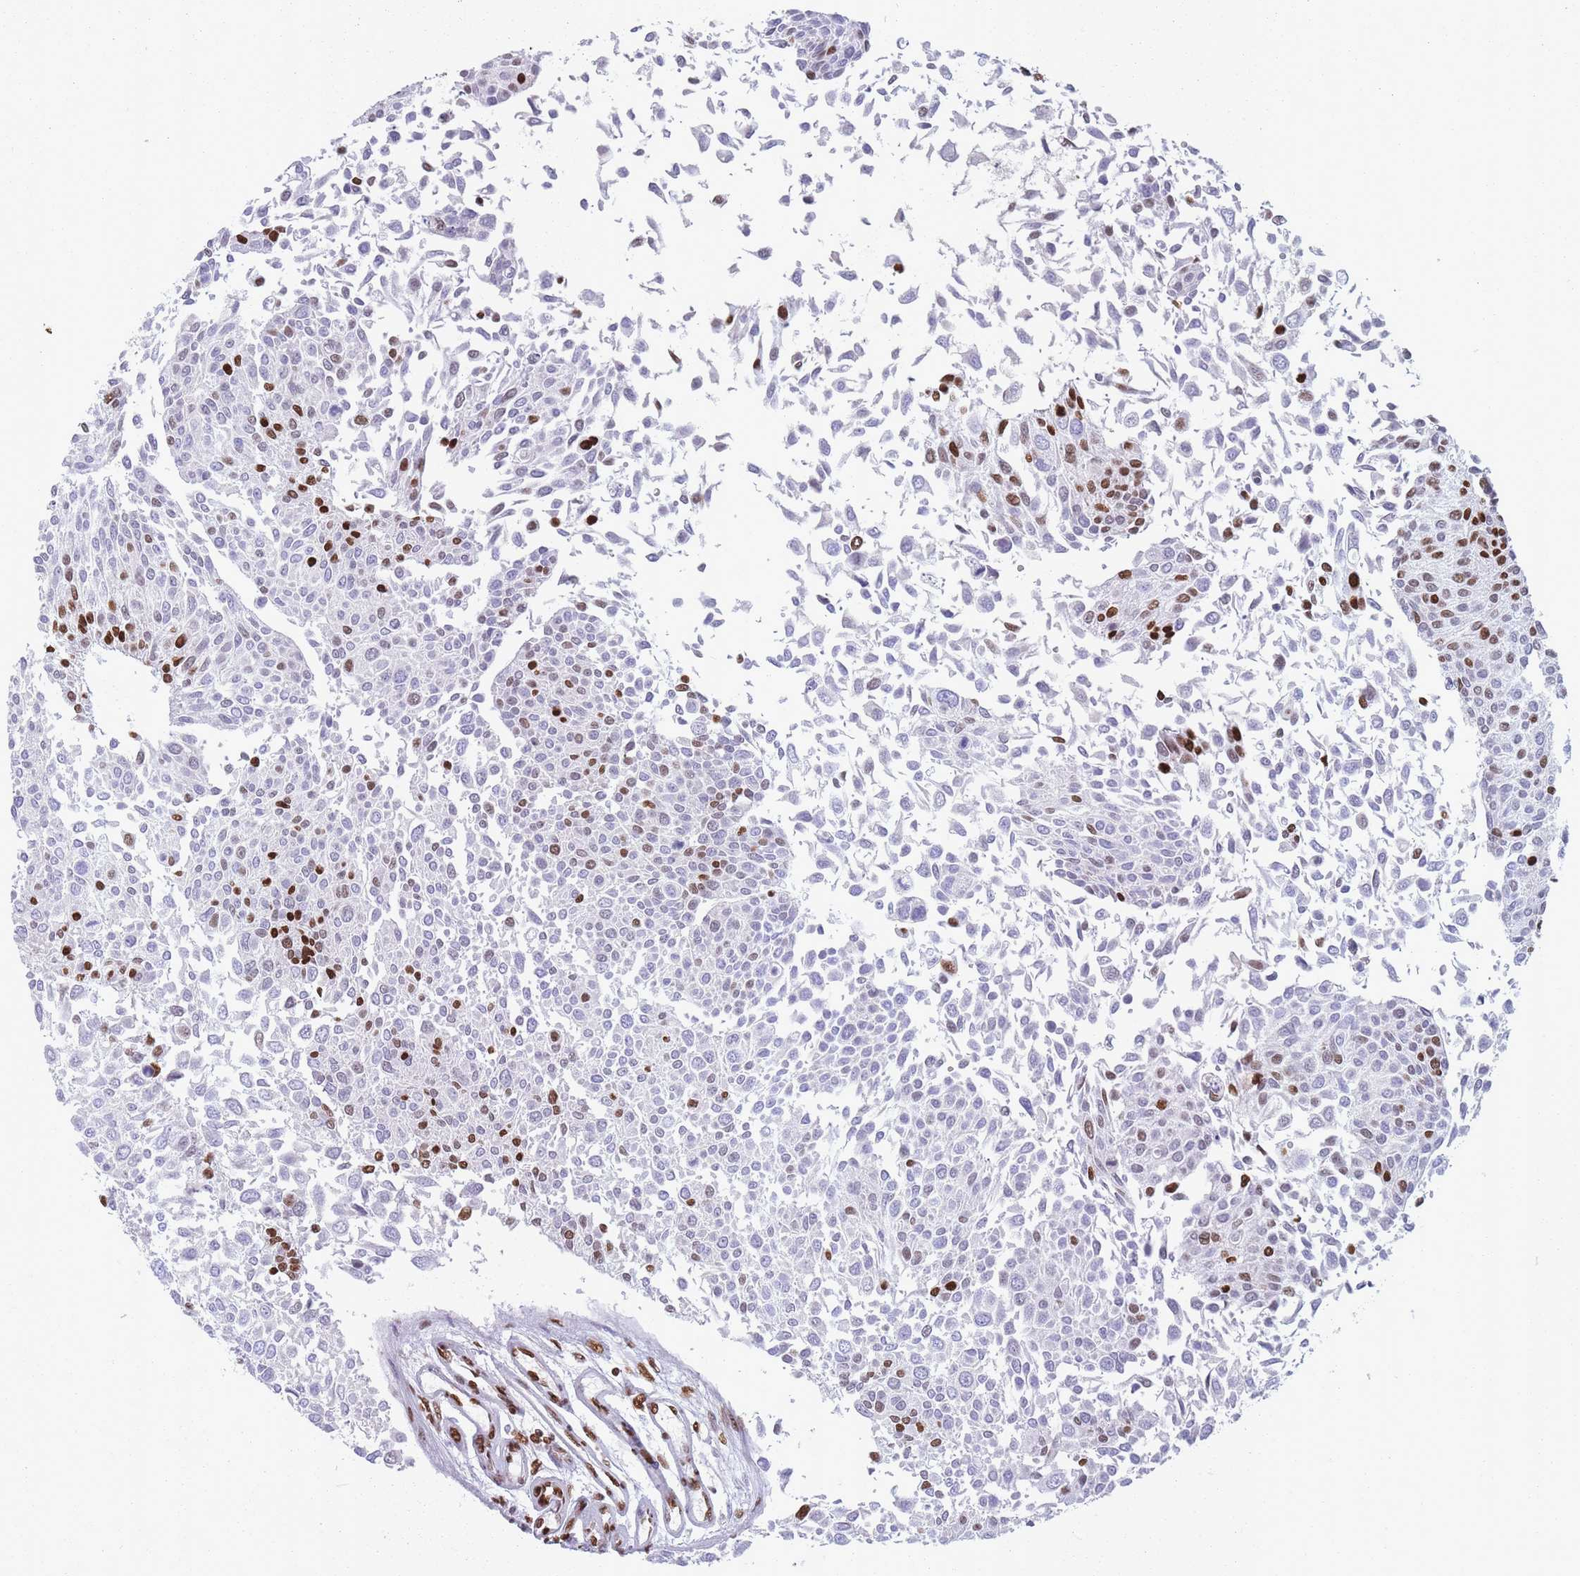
{"staining": {"intensity": "strong", "quantity": "<25%", "location": "nuclear"}, "tissue": "urothelial cancer", "cell_type": "Tumor cells", "image_type": "cancer", "snomed": [{"axis": "morphology", "description": "Urothelial carcinoma, NOS"}, {"axis": "topography", "description": "Urinary bladder"}], "caption": "Brown immunohistochemical staining in transitional cell carcinoma demonstrates strong nuclear staining in about <25% of tumor cells. The staining is performed using DAB (3,3'-diaminobenzidine) brown chromogen to label protein expression. The nuclei are counter-stained blue using hematoxylin.", "gene": "HNRNPUL1", "patient": {"sex": "male", "age": 55}}